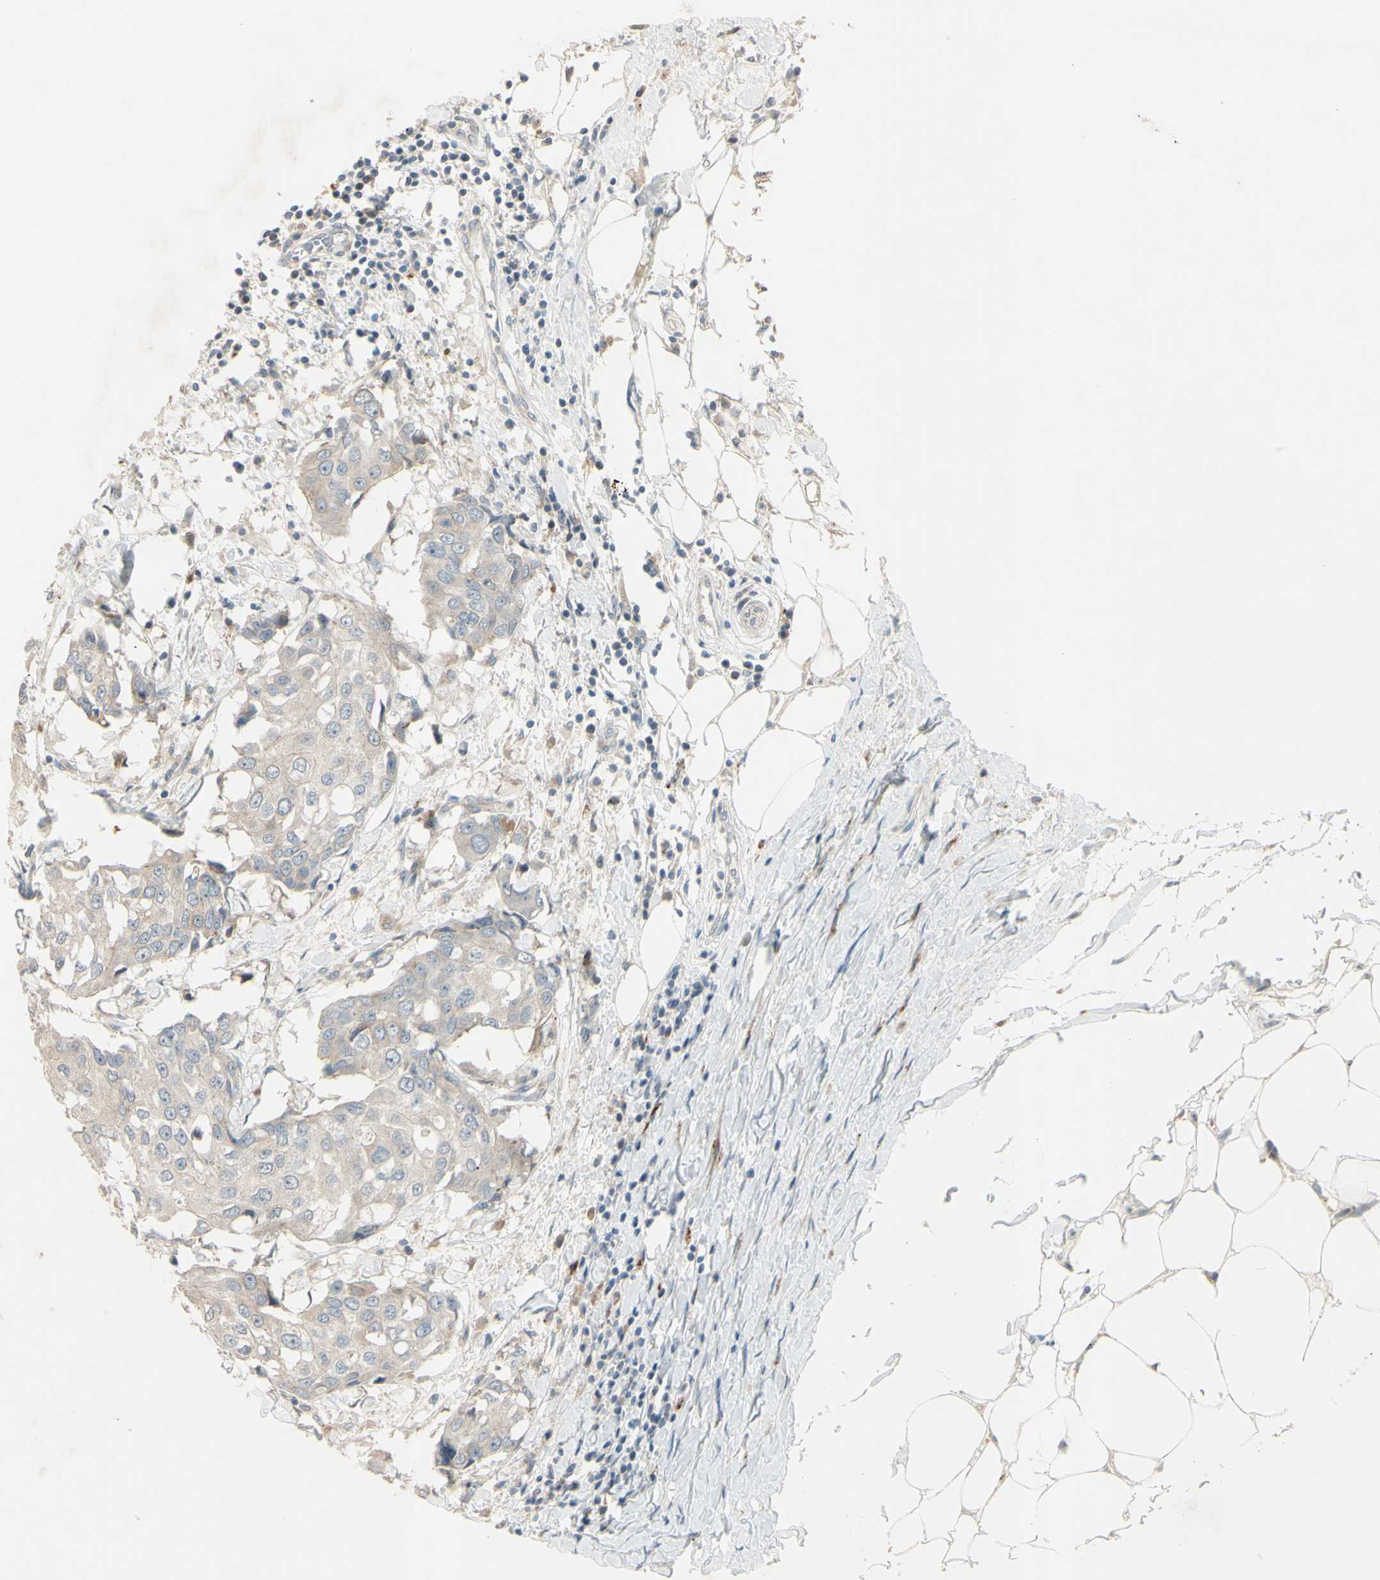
{"staining": {"intensity": "negative", "quantity": "none", "location": "none"}, "tissue": "breast cancer", "cell_type": "Tumor cells", "image_type": "cancer", "snomed": [{"axis": "morphology", "description": "Duct carcinoma"}, {"axis": "topography", "description": "Breast"}], "caption": "High magnification brightfield microscopy of breast cancer stained with DAB (3,3'-diaminobenzidine) (brown) and counterstained with hematoxylin (blue): tumor cells show no significant expression.", "gene": "NDFIP1", "patient": {"sex": "female", "age": 27}}